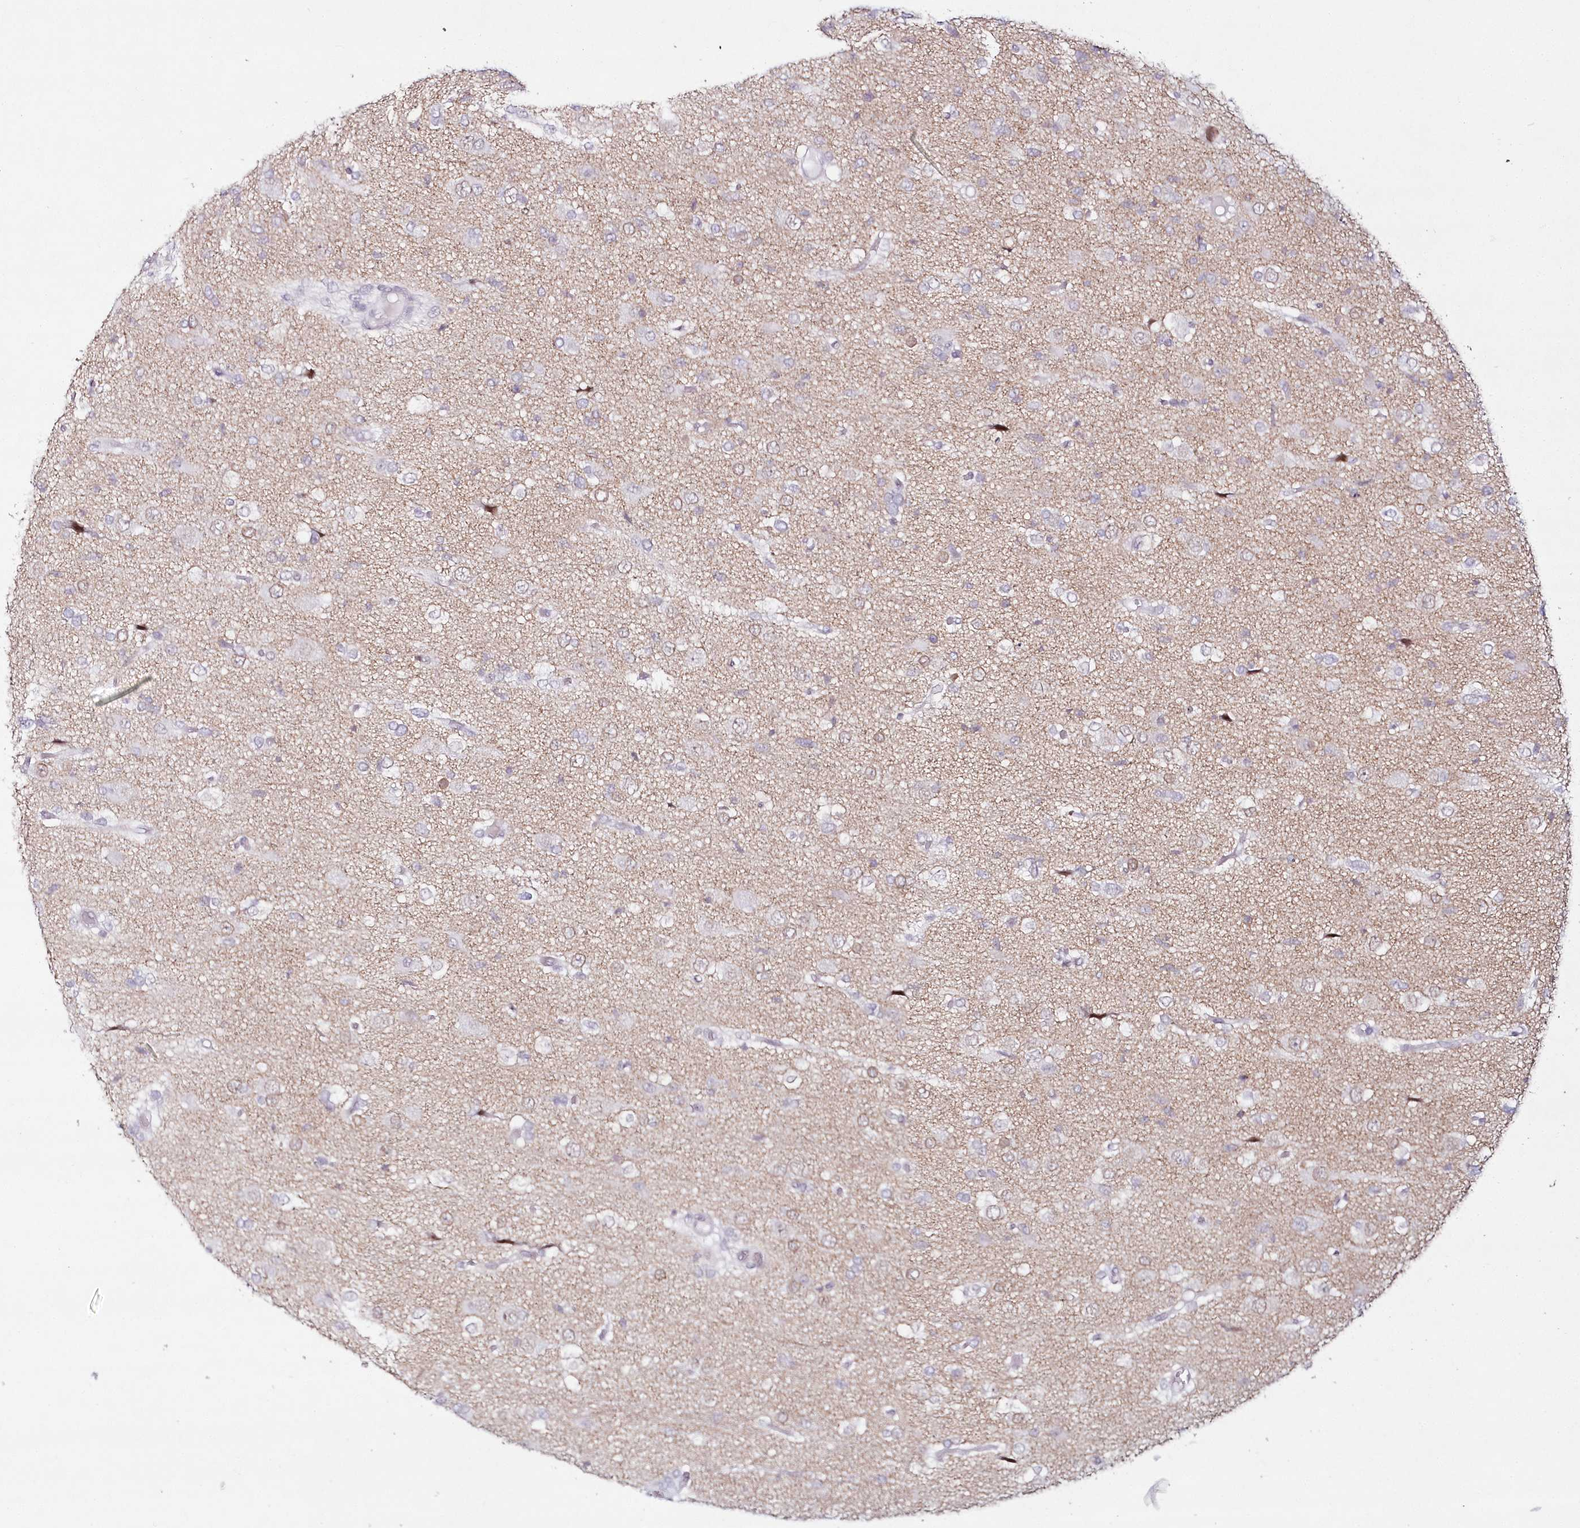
{"staining": {"intensity": "negative", "quantity": "none", "location": "none"}, "tissue": "glioma", "cell_type": "Tumor cells", "image_type": "cancer", "snomed": [{"axis": "morphology", "description": "Glioma, malignant, High grade"}, {"axis": "topography", "description": "Brain"}], "caption": "This image is of malignant glioma (high-grade) stained with immunohistochemistry (IHC) to label a protein in brown with the nuclei are counter-stained blue. There is no positivity in tumor cells. (DAB (3,3'-diaminobenzidine) immunohistochemistry, high magnification).", "gene": "HYCC2", "patient": {"sex": "female", "age": 59}}